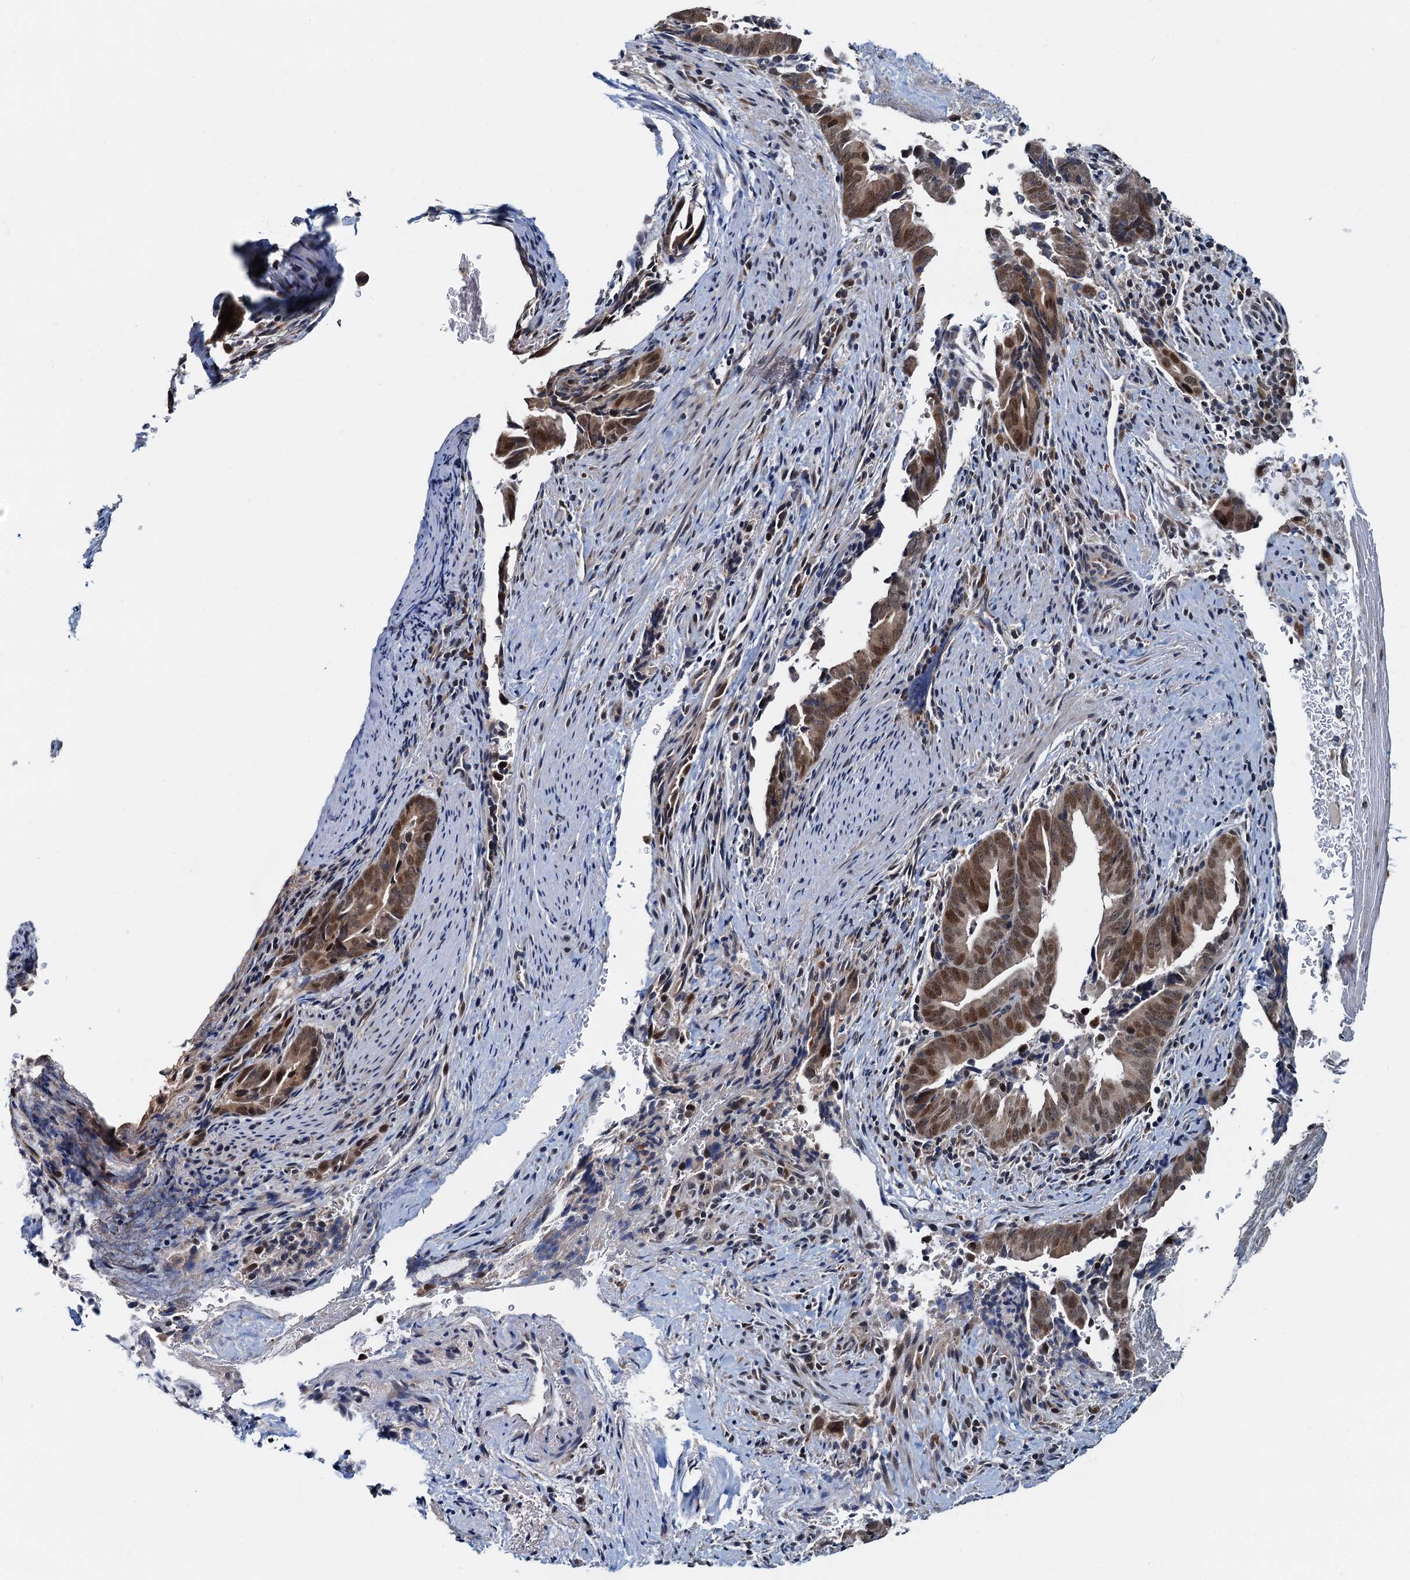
{"staining": {"intensity": "moderate", "quantity": ">75%", "location": "nuclear"}, "tissue": "pancreatic cancer", "cell_type": "Tumor cells", "image_type": "cancer", "snomed": [{"axis": "morphology", "description": "Adenocarcinoma, NOS"}, {"axis": "topography", "description": "Pancreas"}], "caption": "IHC photomicrograph of human pancreatic cancer stained for a protein (brown), which displays medium levels of moderate nuclear expression in approximately >75% of tumor cells.", "gene": "MCMBP", "patient": {"sex": "female", "age": 63}}